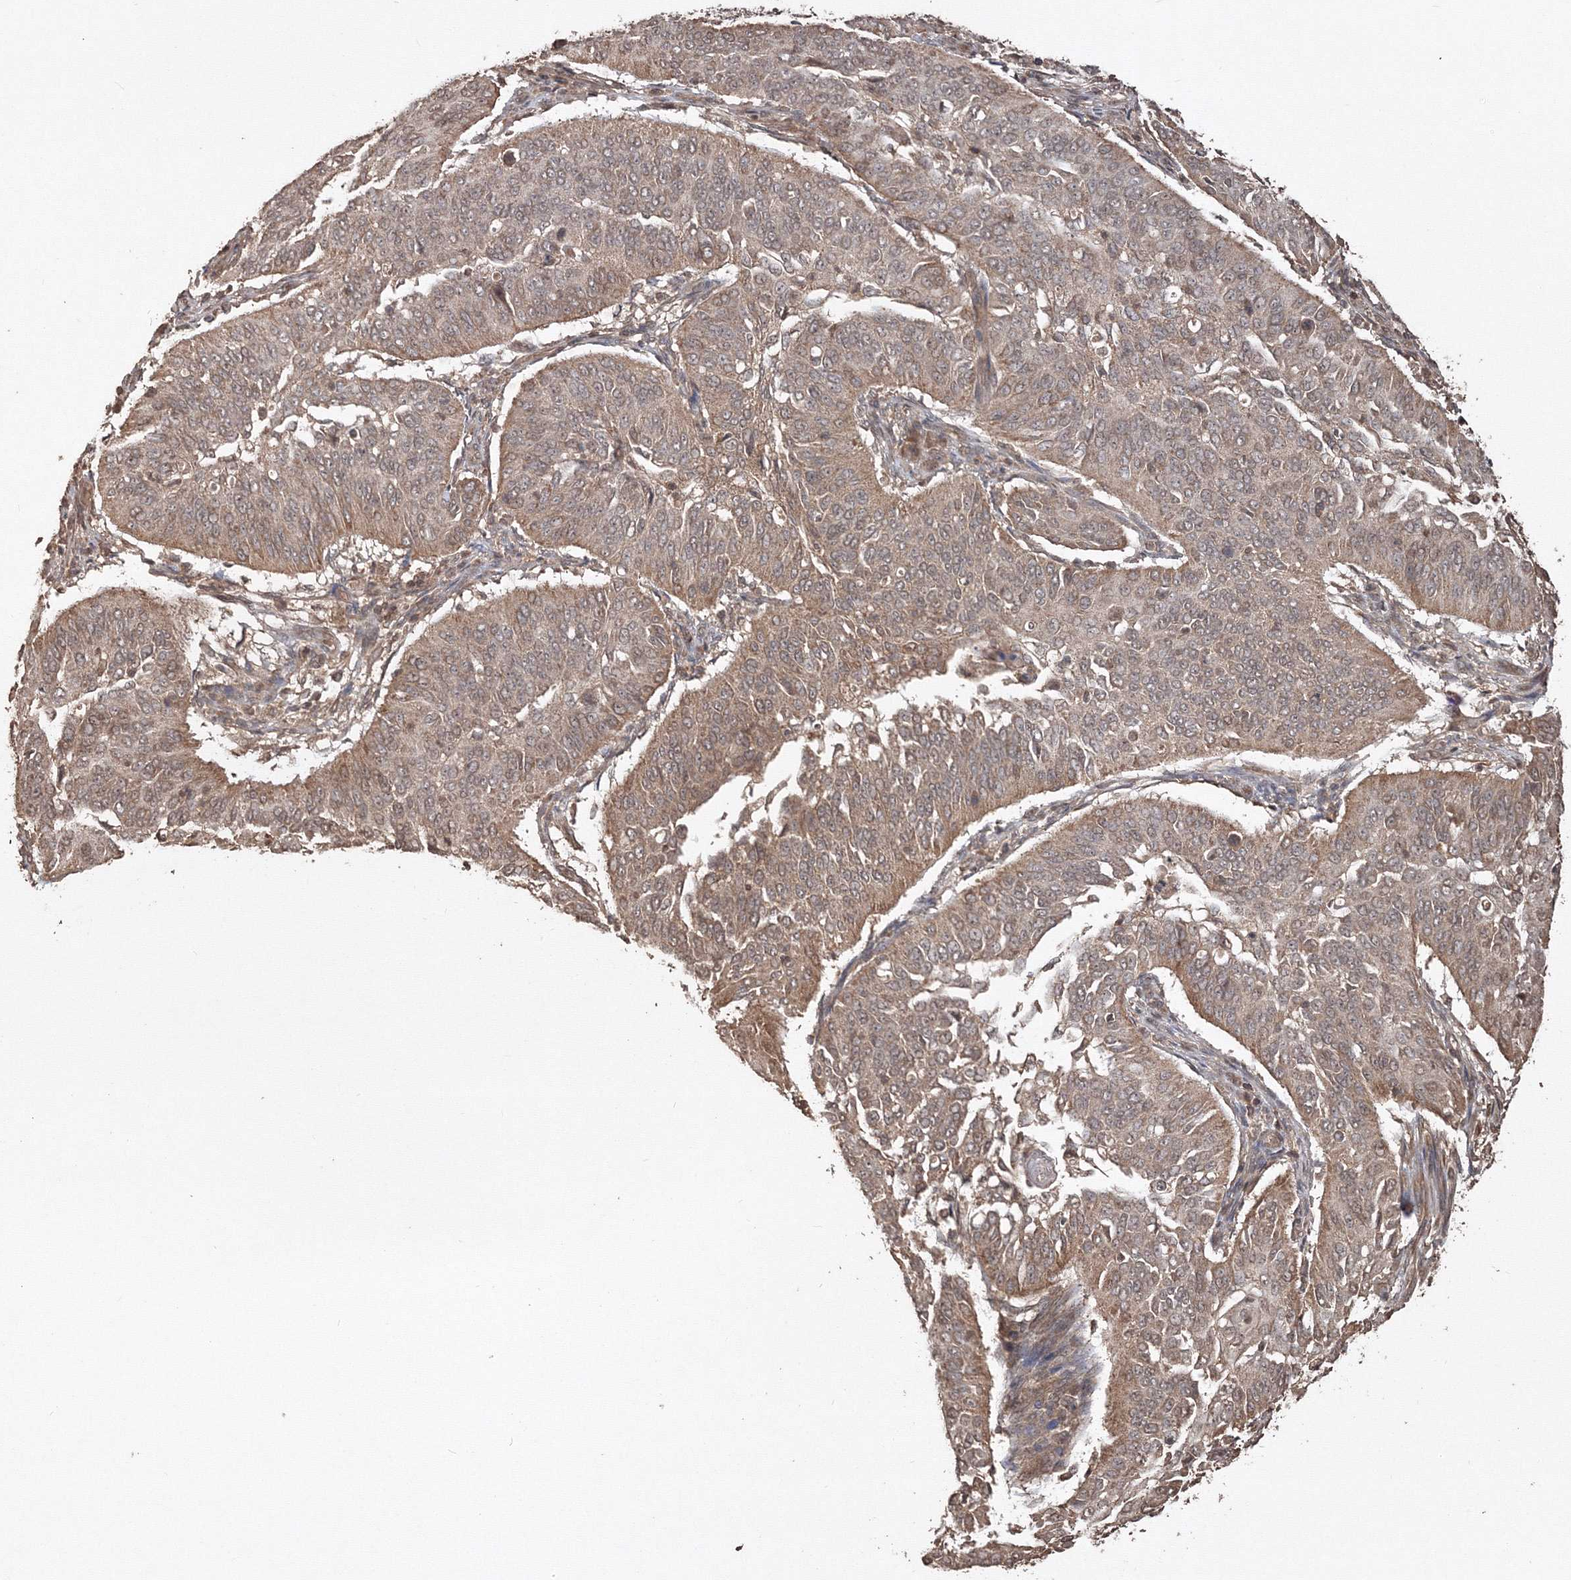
{"staining": {"intensity": "moderate", "quantity": "25%-75%", "location": "cytoplasmic/membranous"}, "tissue": "cervical cancer", "cell_type": "Tumor cells", "image_type": "cancer", "snomed": [{"axis": "morphology", "description": "Normal tissue, NOS"}, {"axis": "morphology", "description": "Squamous cell carcinoma, NOS"}, {"axis": "topography", "description": "Cervix"}], "caption": "Protein analysis of cervical squamous cell carcinoma tissue shows moderate cytoplasmic/membranous expression in approximately 25%-75% of tumor cells. The protein is shown in brown color, while the nuclei are stained blue.", "gene": "CCDC122", "patient": {"sex": "female", "age": 39}}